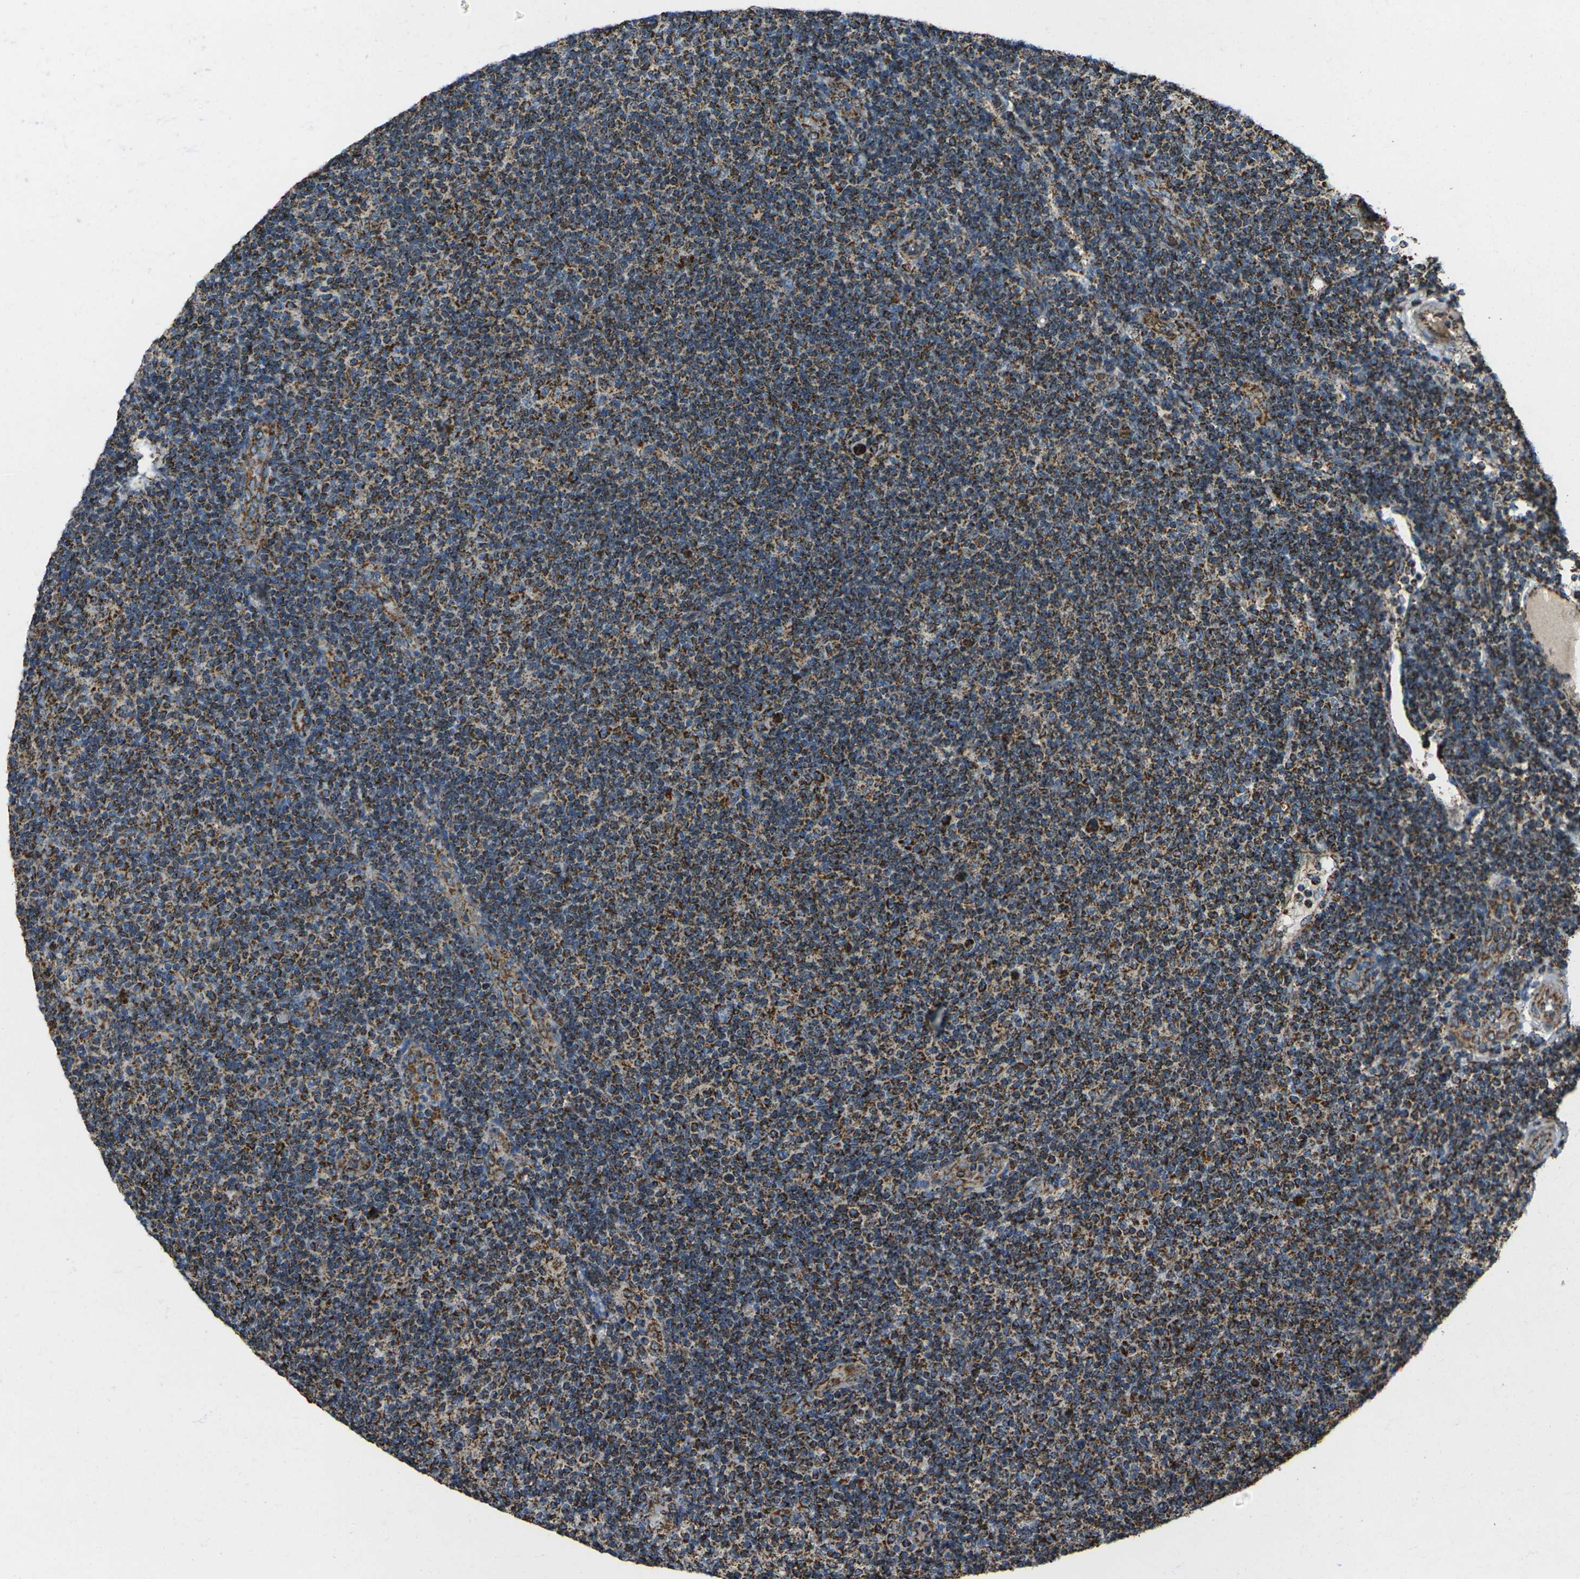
{"staining": {"intensity": "strong", "quantity": "25%-75%", "location": "cytoplasmic/membranous"}, "tissue": "lymphoma", "cell_type": "Tumor cells", "image_type": "cancer", "snomed": [{"axis": "morphology", "description": "Malignant lymphoma, non-Hodgkin's type, Low grade"}, {"axis": "topography", "description": "Lymph node"}], "caption": "Lymphoma stained with IHC exhibits strong cytoplasmic/membranous expression in about 25%-75% of tumor cells. The protein of interest is shown in brown color, while the nuclei are stained blue.", "gene": "KLHL5", "patient": {"sex": "male", "age": 83}}